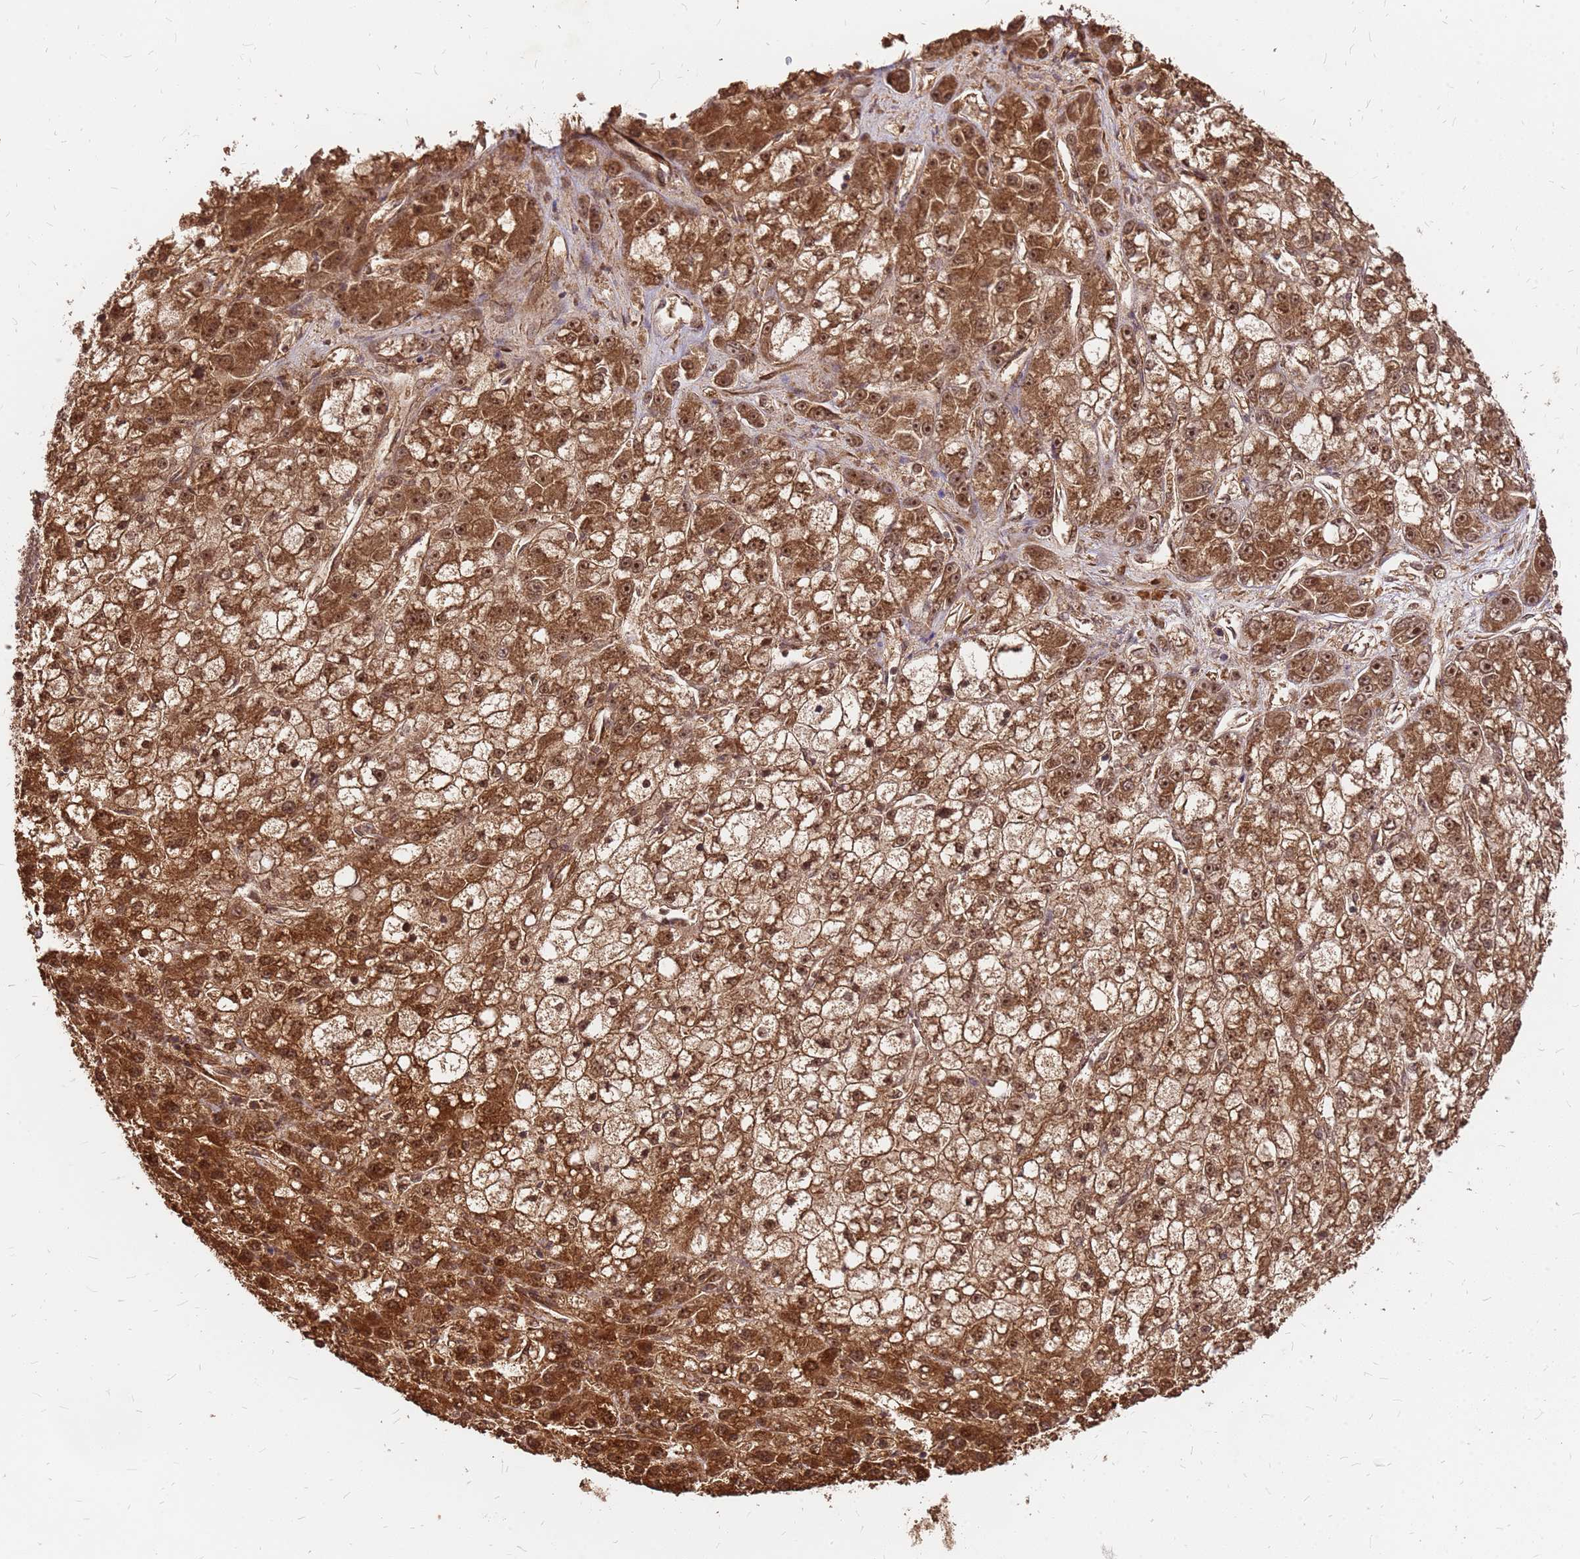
{"staining": {"intensity": "strong", "quantity": ">75%", "location": "cytoplasmic/membranous,nuclear"}, "tissue": "liver cancer", "cell_type": "Tumor cells", "image_type": "cancer", "snomed": [{"axis": "morphology", "description": "Carcinoma, Hepatocellular, NOS"}, {"axis": "topography", "description": "Liver"}], "caption": "Strong cytoplasmic/membranous and nuclear positivity for a protein is present in about >75% of tumor cells of liver cancer (hepatocellular carcinoma) using IHC.", "gene": "GPATCH8", "patient": {"sex": "male", "age": 67}}